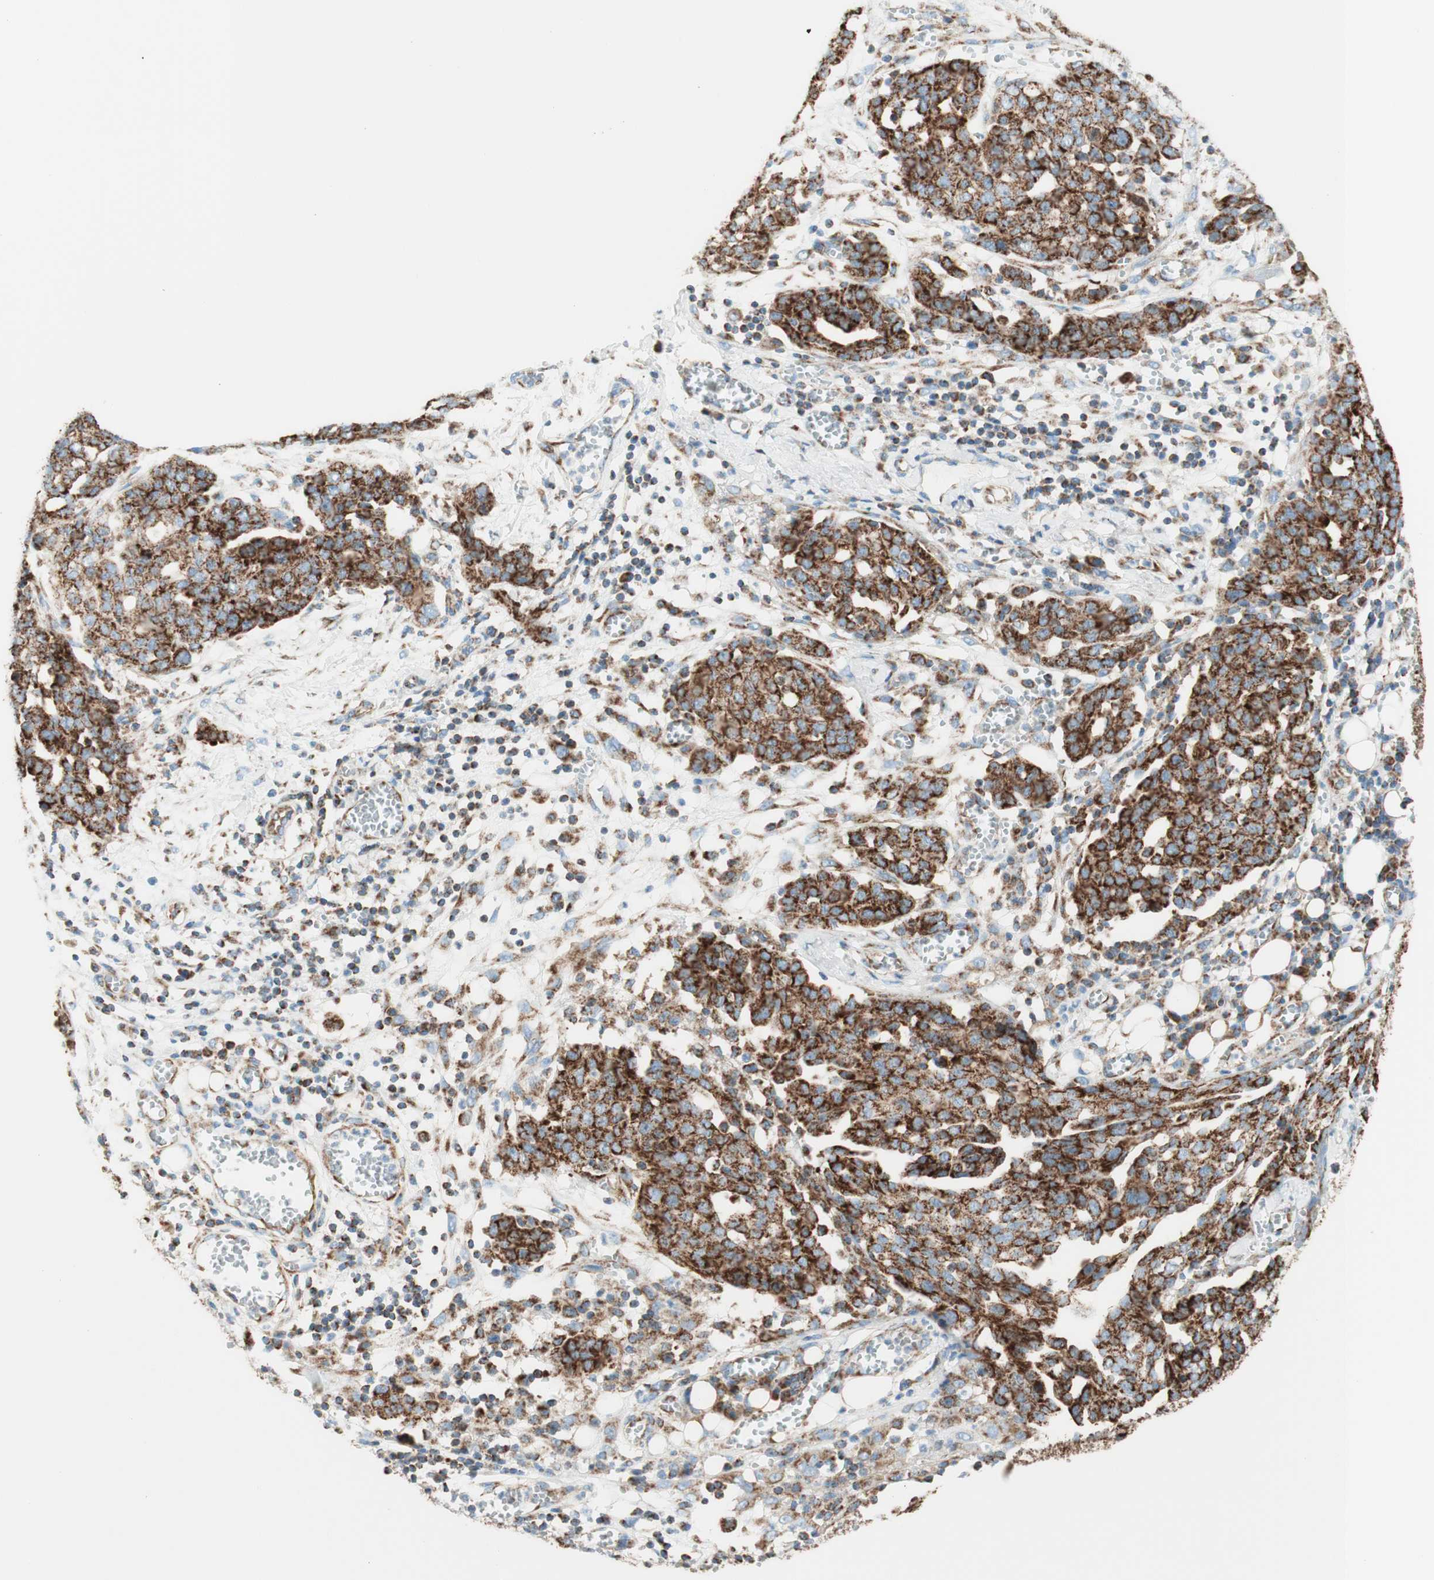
{"staining": {"intensity": "strong", "quantity": ">75%", "location": "cytoplasmic/membranous"}, "tissue": "ovarian cancer", "cell_type": "Tumor cells", "image_type": "cancer", "snomed": [{"axis": "morphology", "description": "Cystadenocarcinoma, serous, NOS"}, {"axis": "topography", "description": "Soft tissue"}, {"axis": "topography", "description": "Ovary"}], "caption": "The image displays a brown stain indicating the presence of a protein in the cytoplasmic/membranous of tumor cells in serous cystadenocarcinoma (ovarian).", "gene": "TOMM20", "patient": {"sex": "female", "age": 57}}